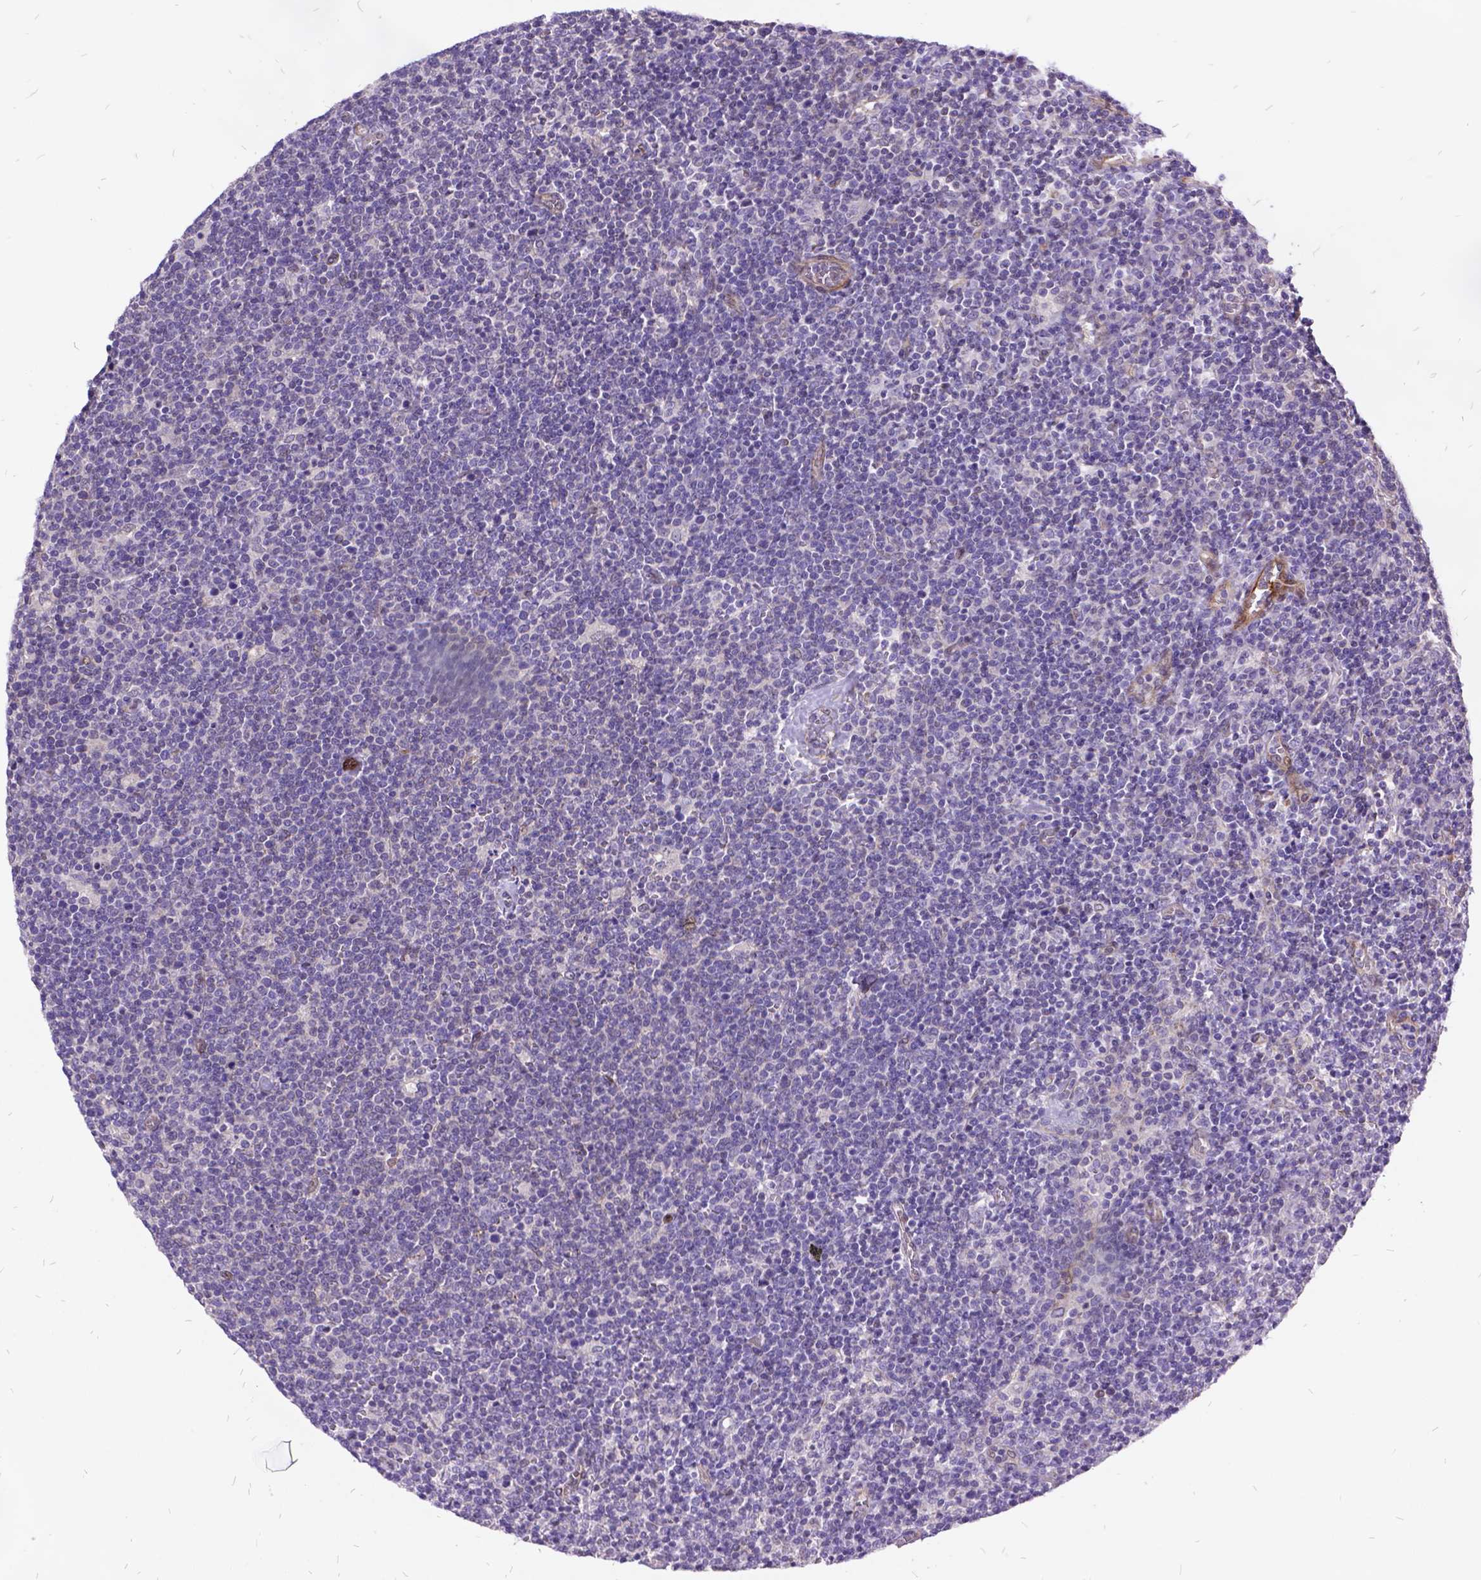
{"staining": {"intensity": "negative", "quantity": "none", "location": "none"}, "tissue": "lymphoma", "cell_type": "Tumor cells", "image_type": "cancer", "snomed": [{"axis": "morphology", "description": "Malignant lymphoma, non-Hodgkin's type, High grade"}, {"axis": "topography", "description": "Lymph node"}], "caption": "Histopathology image shows no protein positivity in tumor cells of lymphoma tissue. (Stains: DAB (3,3'-diaminobenzidine) immunohistochemistry (IHC) with hematoxylin counter stain, Microscopy: brightfield microscopy at high magnification).", "gene": "GRB7", "patient": {"sex": "male", "age": 61}}